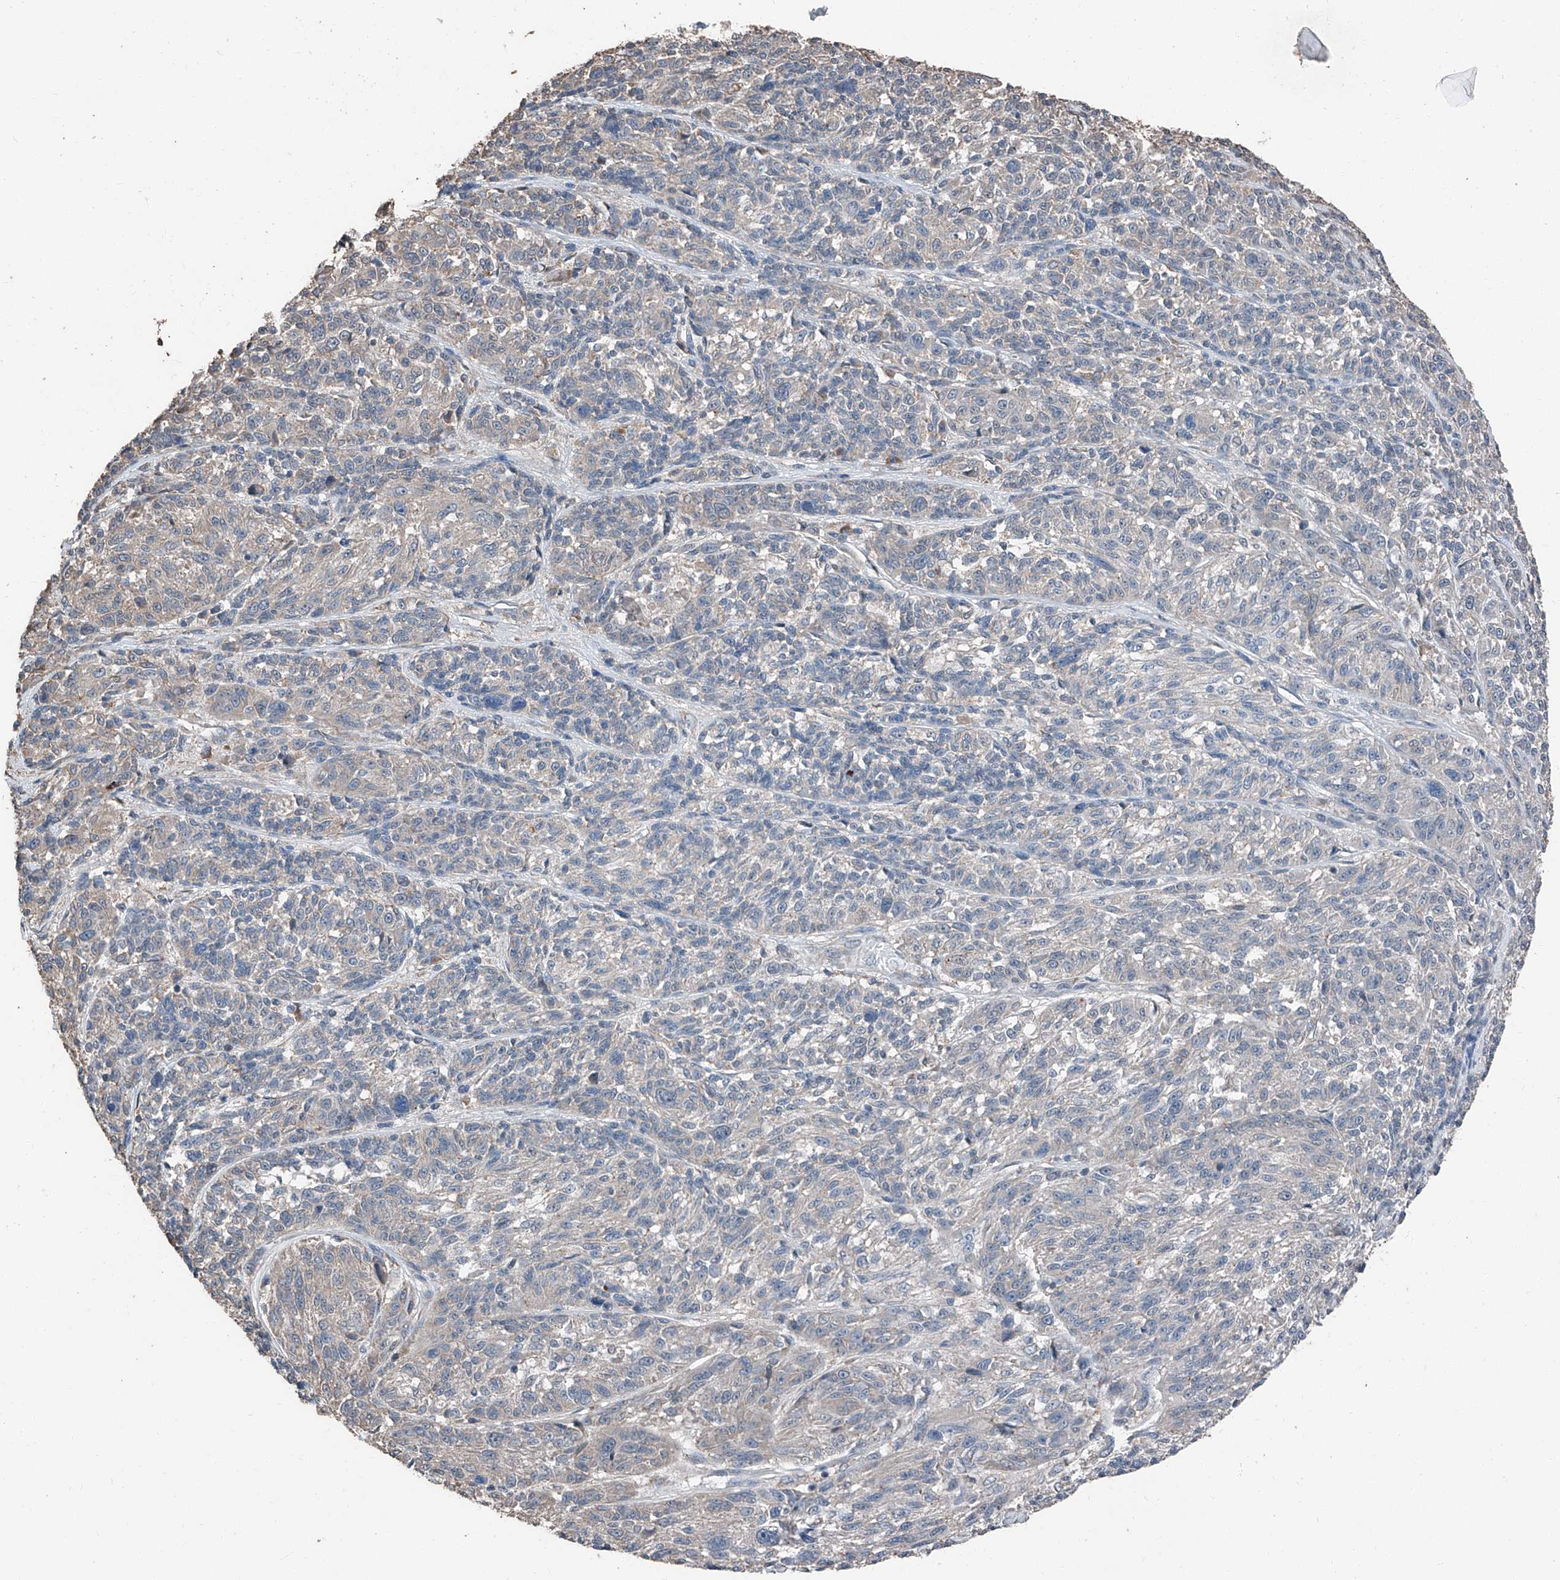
{"staining": {"intensity": "negative", "quantity": "none", "location": "none"}, "tissue": "melanoma", "cell_type": "Tumor cells", "image_type": "cancer", "snomed": [{"axis": "morphology", "description": "Malignant melanoma, NOS"}, {"axis": "topography", "description": "Skin"}], "caption": "Malignant melanoma stained for a protein using immunohistochemistry exhibits no positivity tumor cells.", "gene": "MAMLD1", "patient": {"sex": "male", "age": 53}}